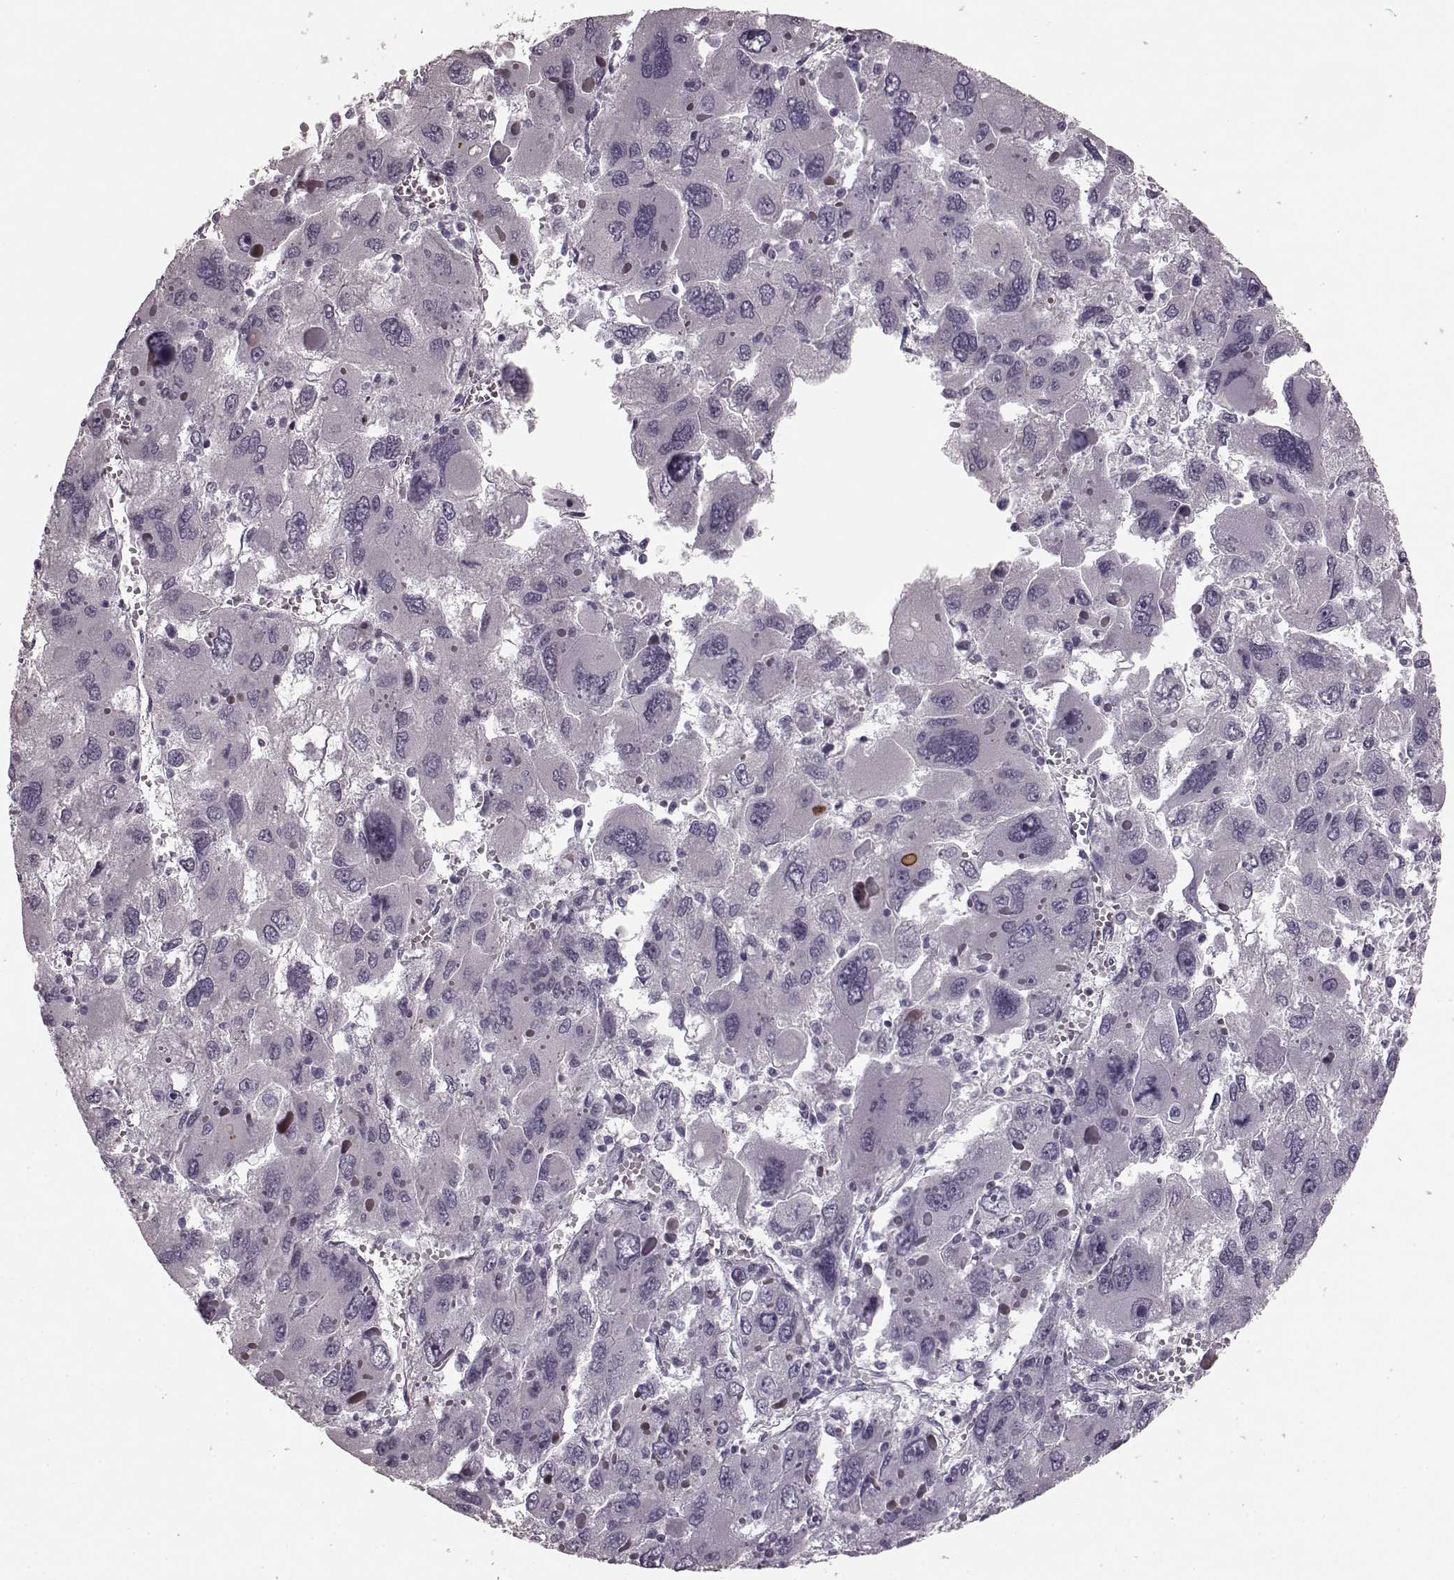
{"staining": {"intensity": "negative", "quantity": "none", "location": "none"}, "tissue": "liver cancer", "cell_type": "Tumor cells", "image_type": "cancer", "snomed": [{"axis": "morphology", "description": "Carcinoma, Hepatocellular, NOS"}, {"axis": "topography", "description": "Liver"}], "caption": "Tumor cells are negative for protein expression in human hepatocellular carcinoma (liver).", "gene": "PRKCE", "patient": {"sex": "female", "age": 41}}